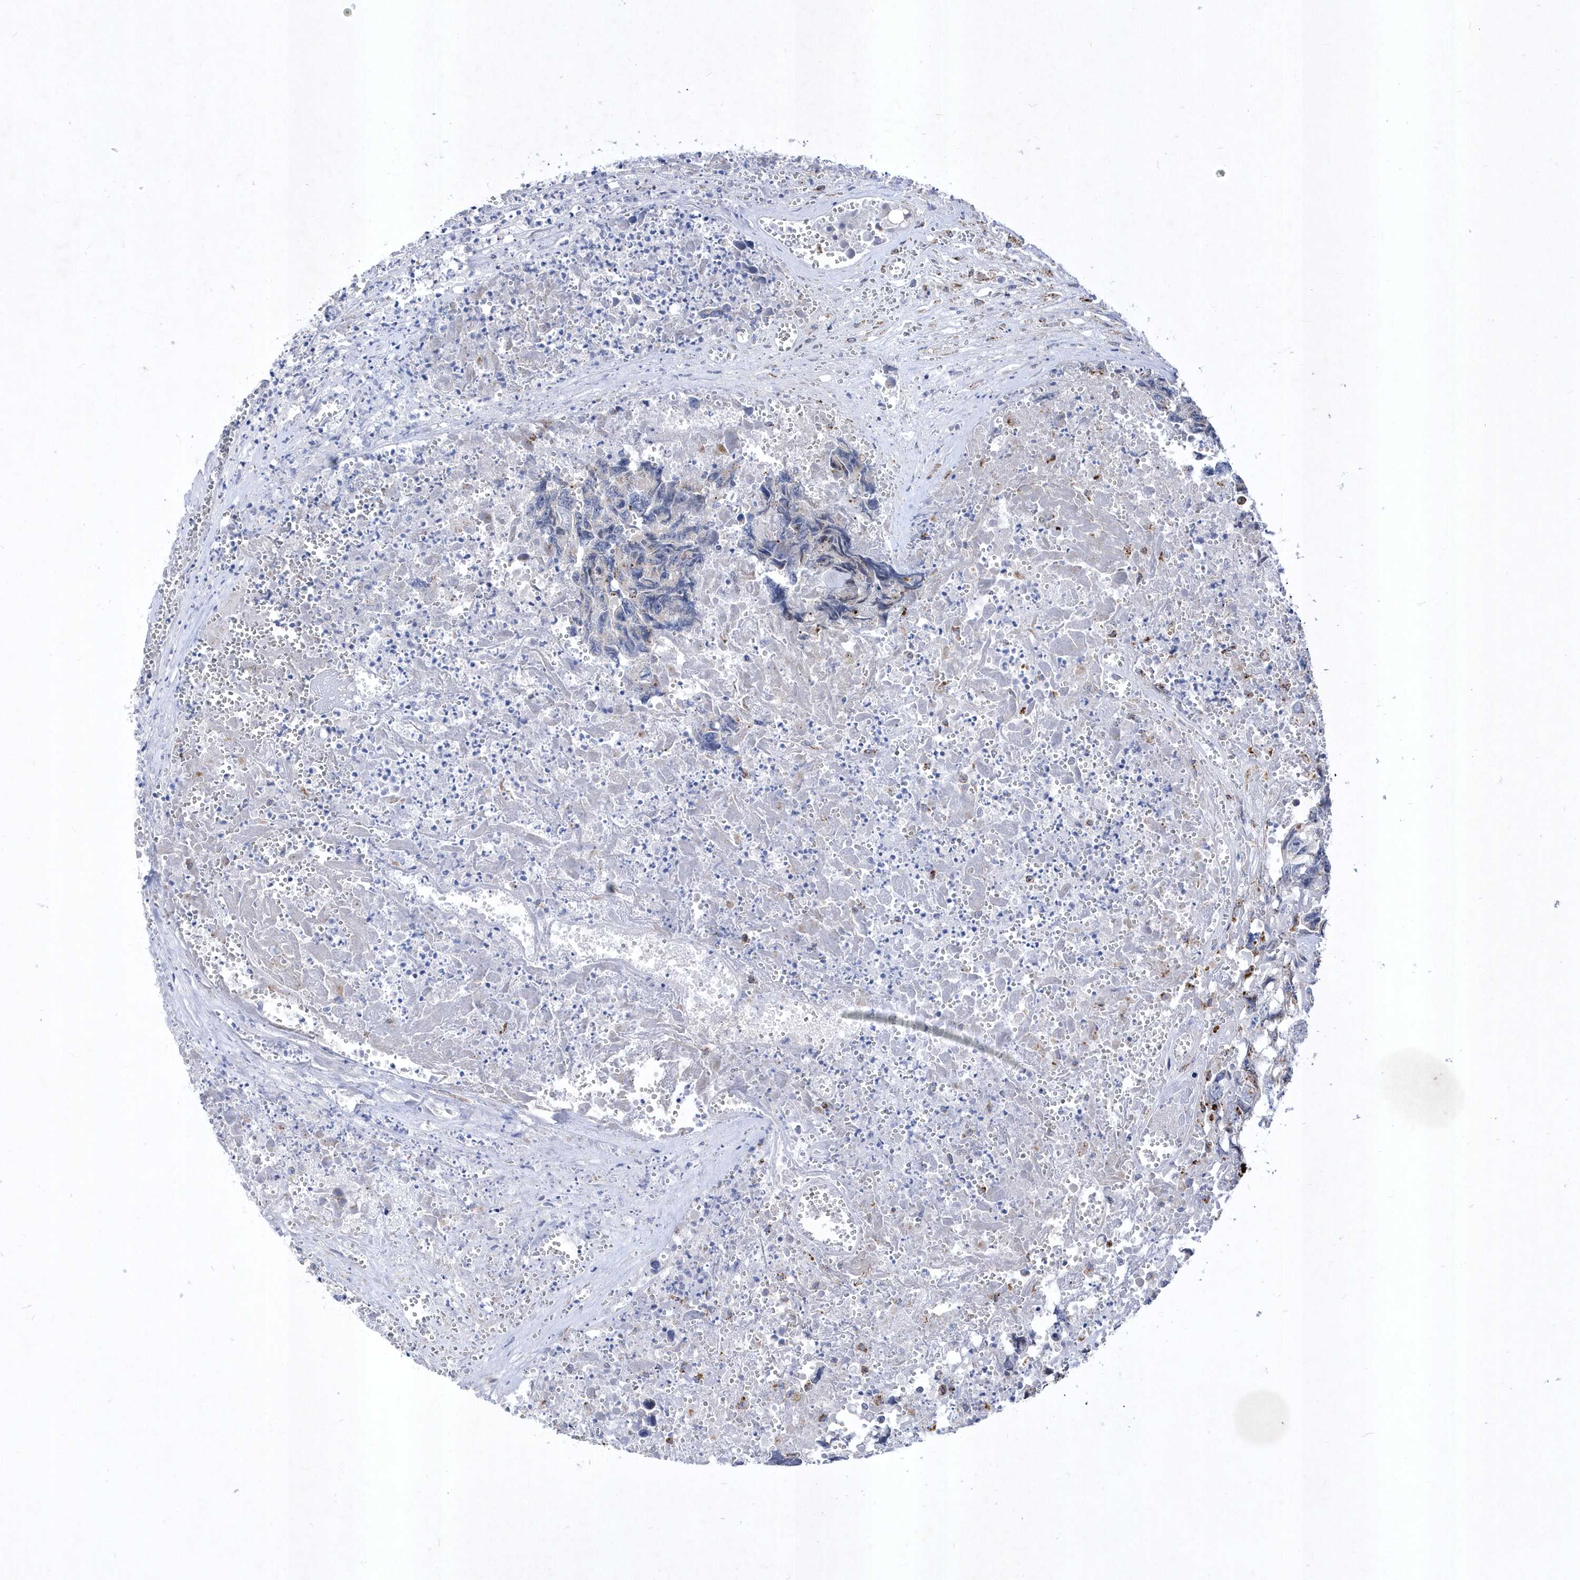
{"staining": {"intensity": "moderate", "quantity": "<25%", "location": "cytoplasmic/membranous"}, "tissue": "testis cancer", "cell_type": "Tumor cells", "image_type": "cancer", "snomed": [{"axis": "morphology", "description": "Carcinoma, Embryonal, NOS"}, {"axis": "topography", "description": "Testis"}], "caption": "Protein expression by immunohistochemistry (IHC) demonstrates moderate cytoplasmic/membranous staining in about <25% of tumor cells in testis cancer (embryonal carcinoma).", "gene": "LONRF2", "patient": {"sex": "male", "age": 31}}